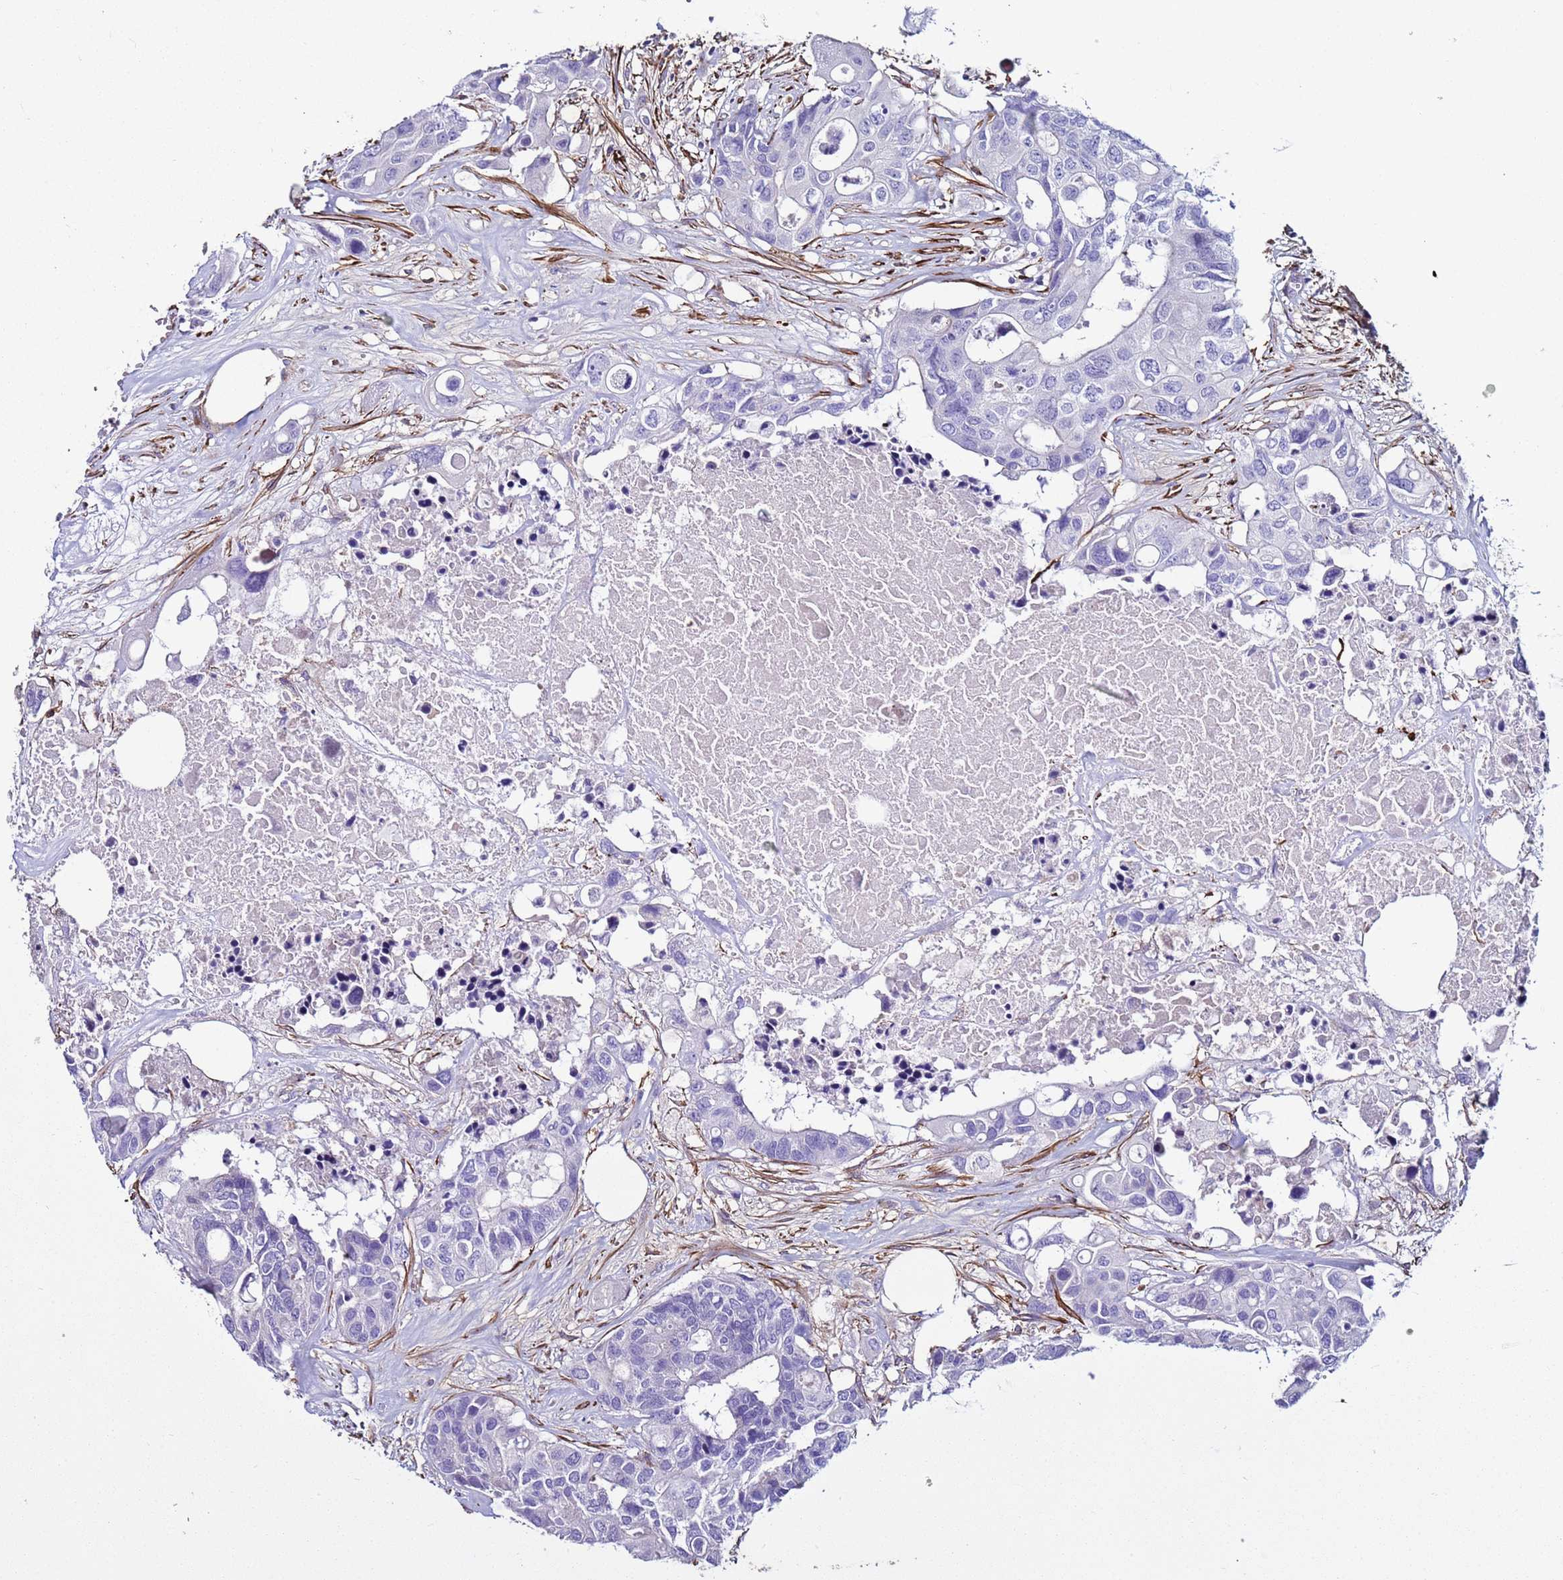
{"staining": {"intensity": "negative", "quantity": "none", "location": "none"}, "tissue": "colorectal cancer", "cell_type": "Tumor cells", "image_type": "cancer", "snomed": [{"axis": "morphology", "description": "Adenocarcinoma, NOS"}, {"axis": "topography", "description": "Colon"}], "caption": "Colorectal adenocarcinoma was stained to show a protein in brown. There is no significant positivity in tumor cells.", "gene": "RABL2B", "patient": {"sex": "male", "age": 77}}